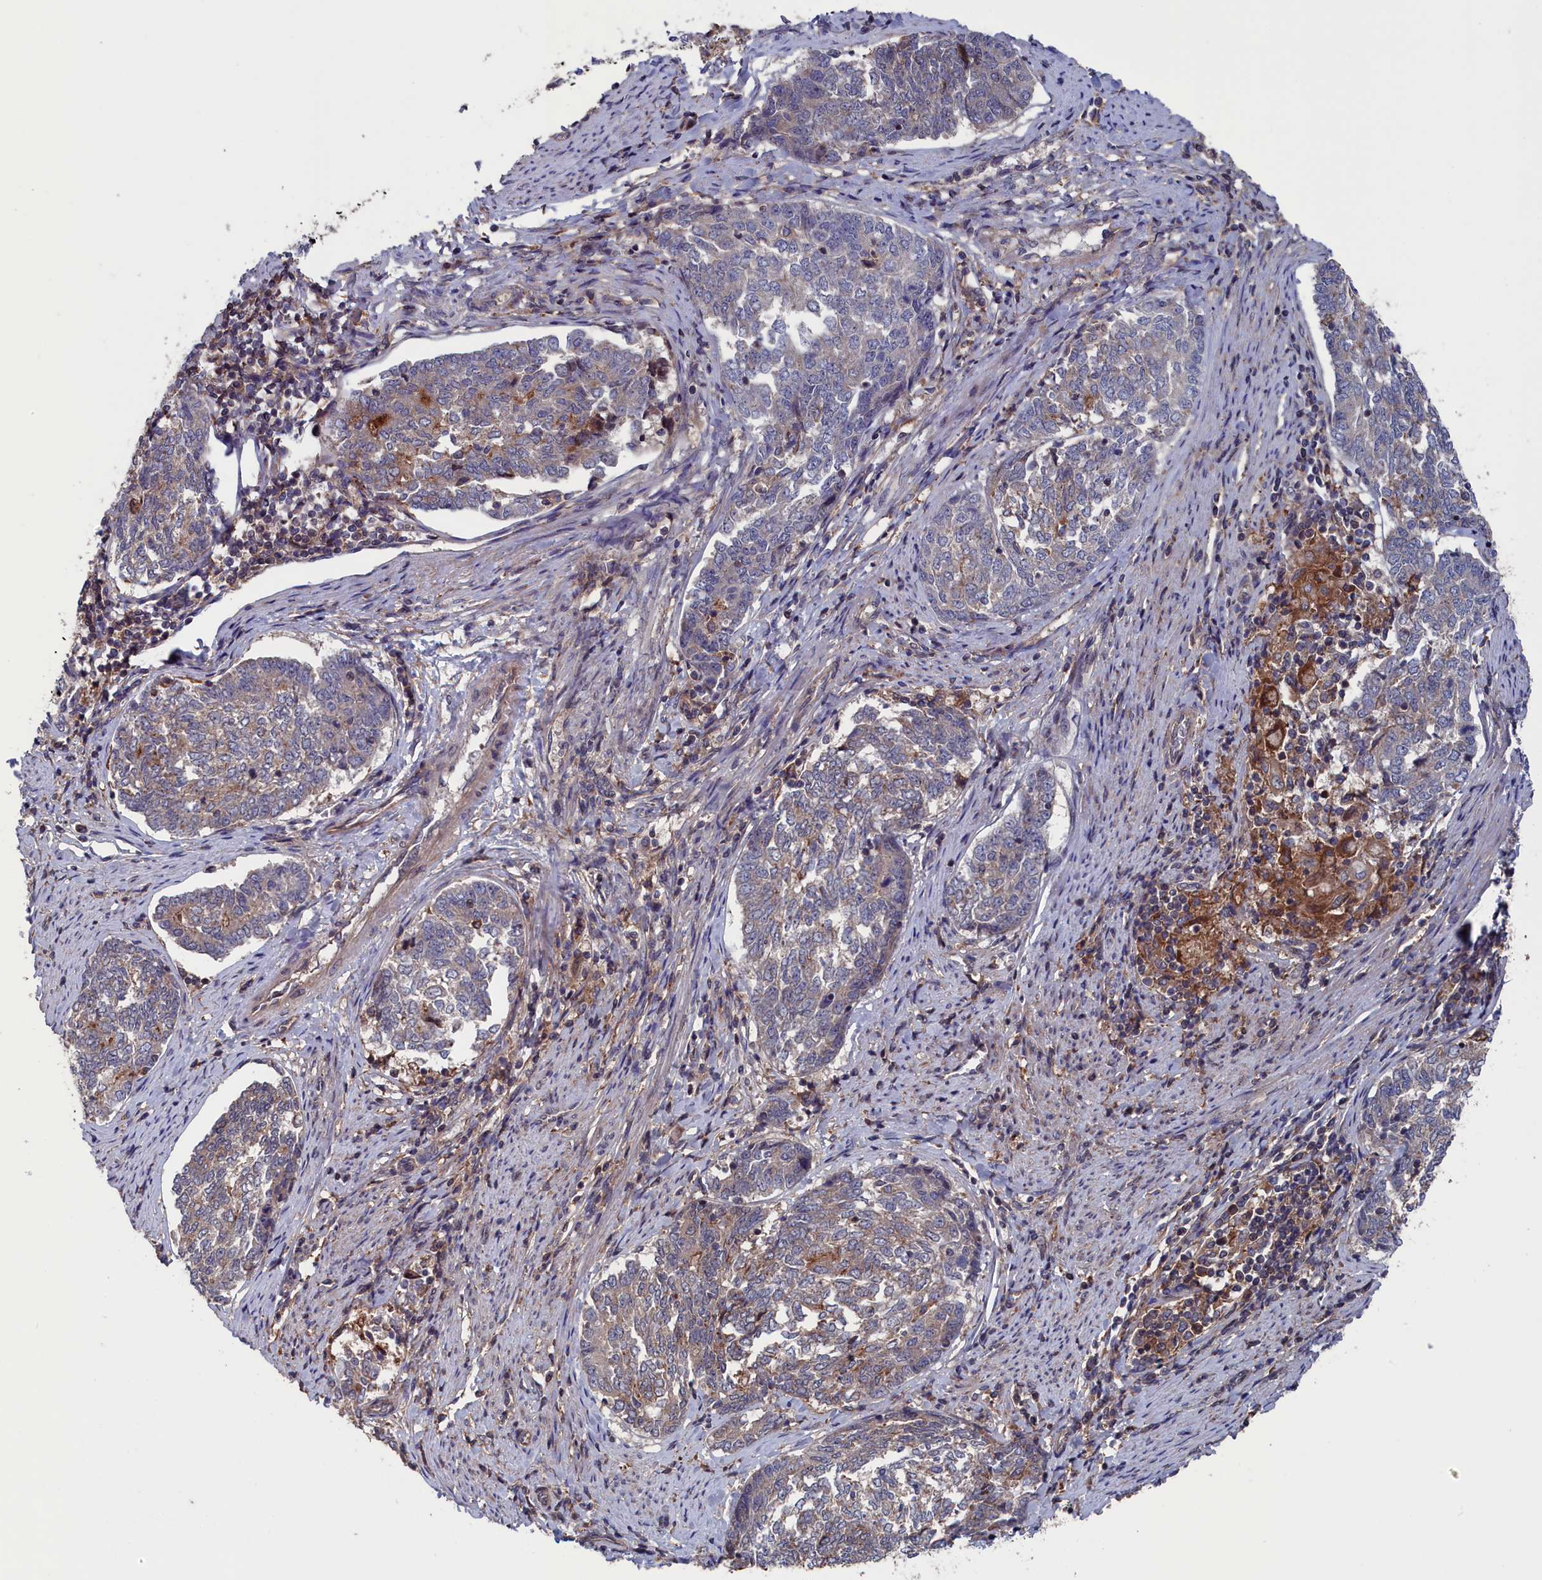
{"staining": {"intensity": "weak", "quantity": "25%-75%", "location": "cytoplasmic/membranous"}, "tissue": "endometrial cancer", "cell_type": "Tumor cells", "image_type": "cancer", "snomed": [{"axis": "morphology", "description": "Adenocarcinoma, NOS"}, {"axis": "topography", "description": "Endometrium"}], "caption": "Endometrial cancer stained for a protein (brown) demonstrates weak cytoplasmic/membranous positive positivity in approximately 25%-75% of tumor cells.", "gene": "SPATA13", "patient": {"sex": "female", "age": 80}}